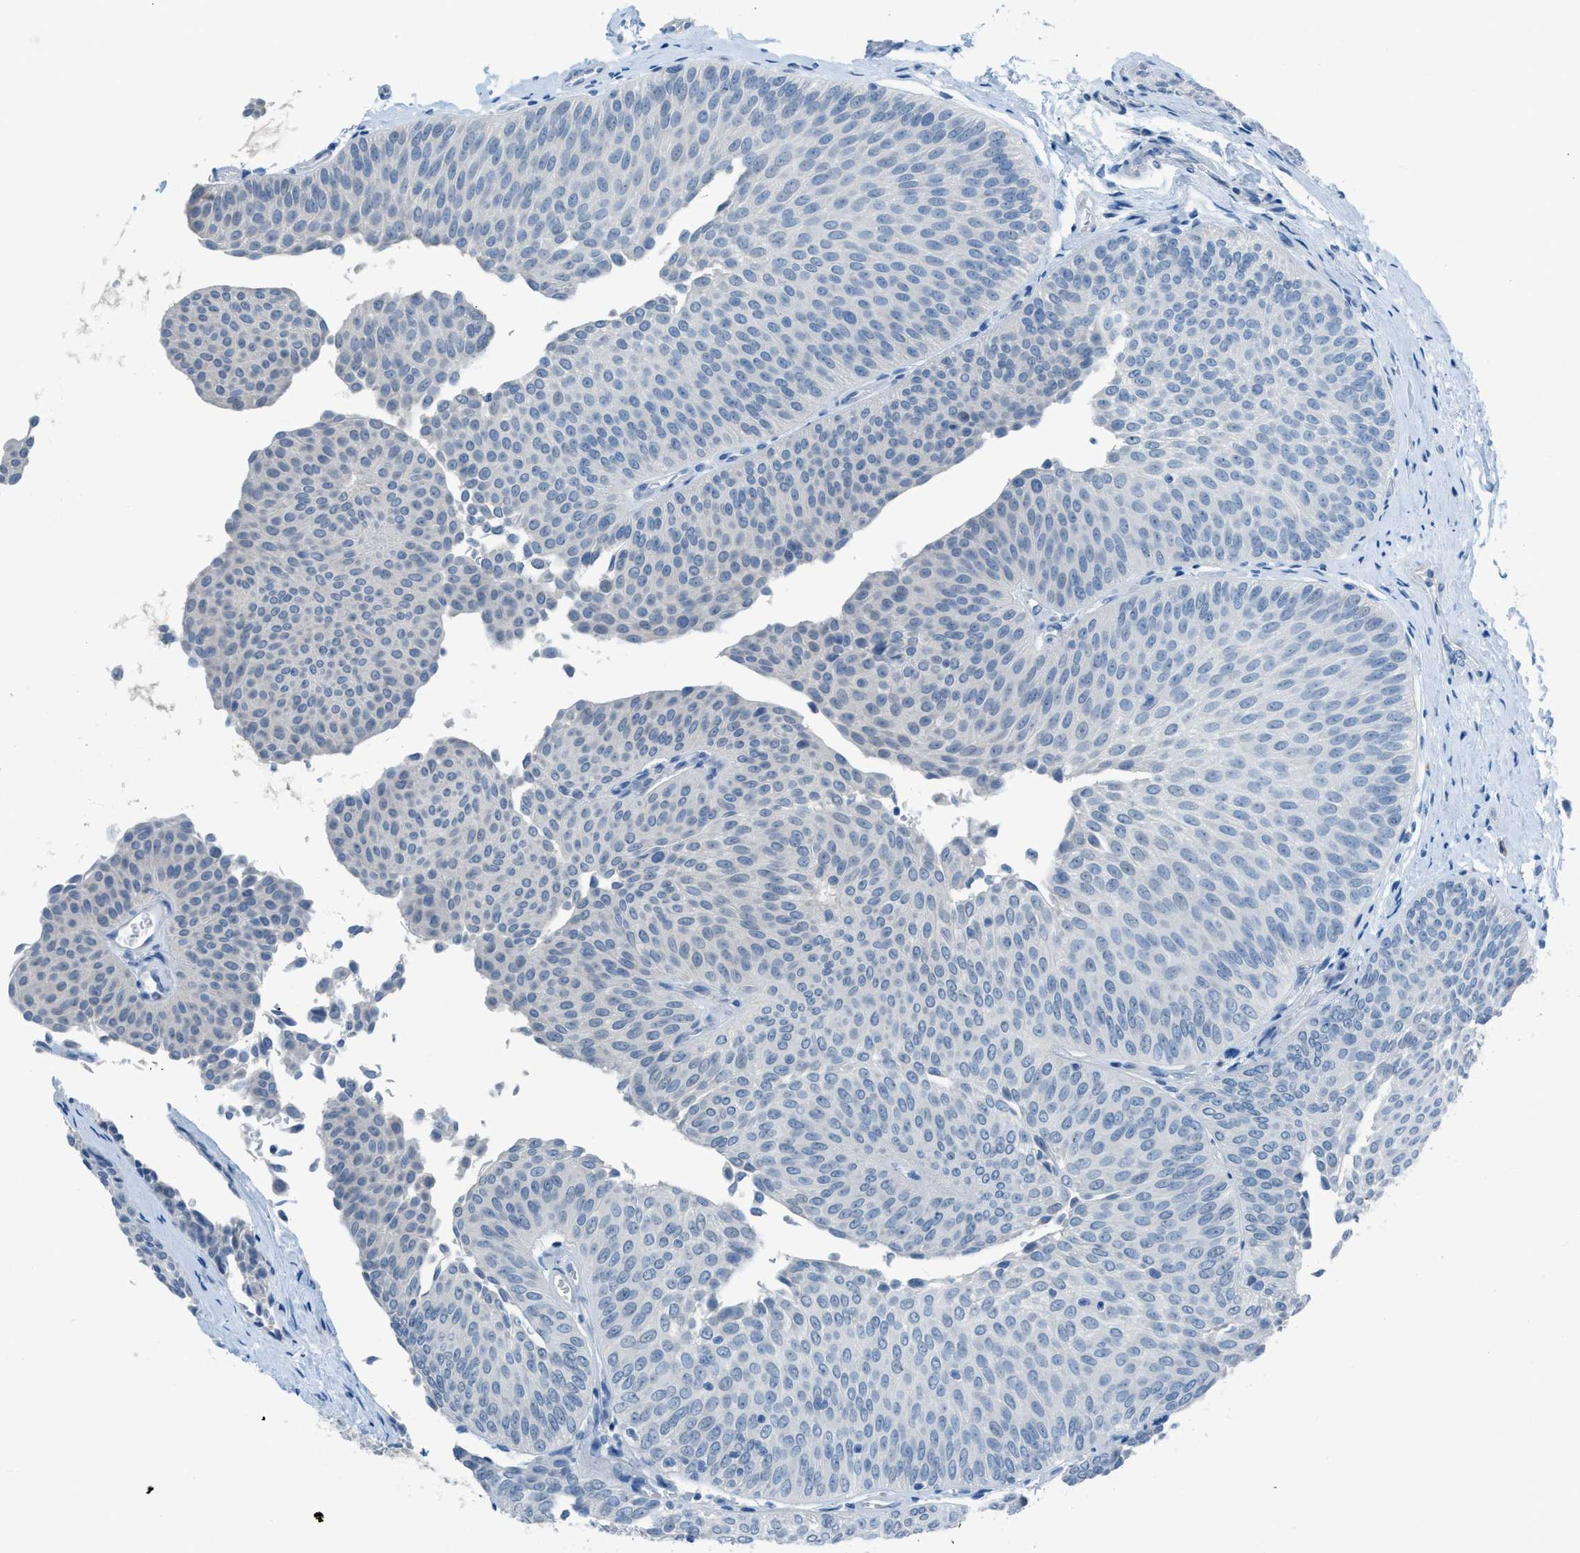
{"staining": {"intensity": "negative", "quantity": "none", "location": "none"}, "tissue": "urothelial cancer", "cell_type": "Tumor cells", "image_type": "cancer", "snomed": [{"axis": "morphology", "description": "Urothelial carcinoma, Low grade"}, {"axis": "topography", "description": "Urinary bladder"}], "caption": "IHC image of human urothelial carcinoma (low-grade) stained for a protein (brown), which exhibits no positivity in tumor cells.", "gene": "ACAN", "patient": {"sex": "female", "age": 60}}